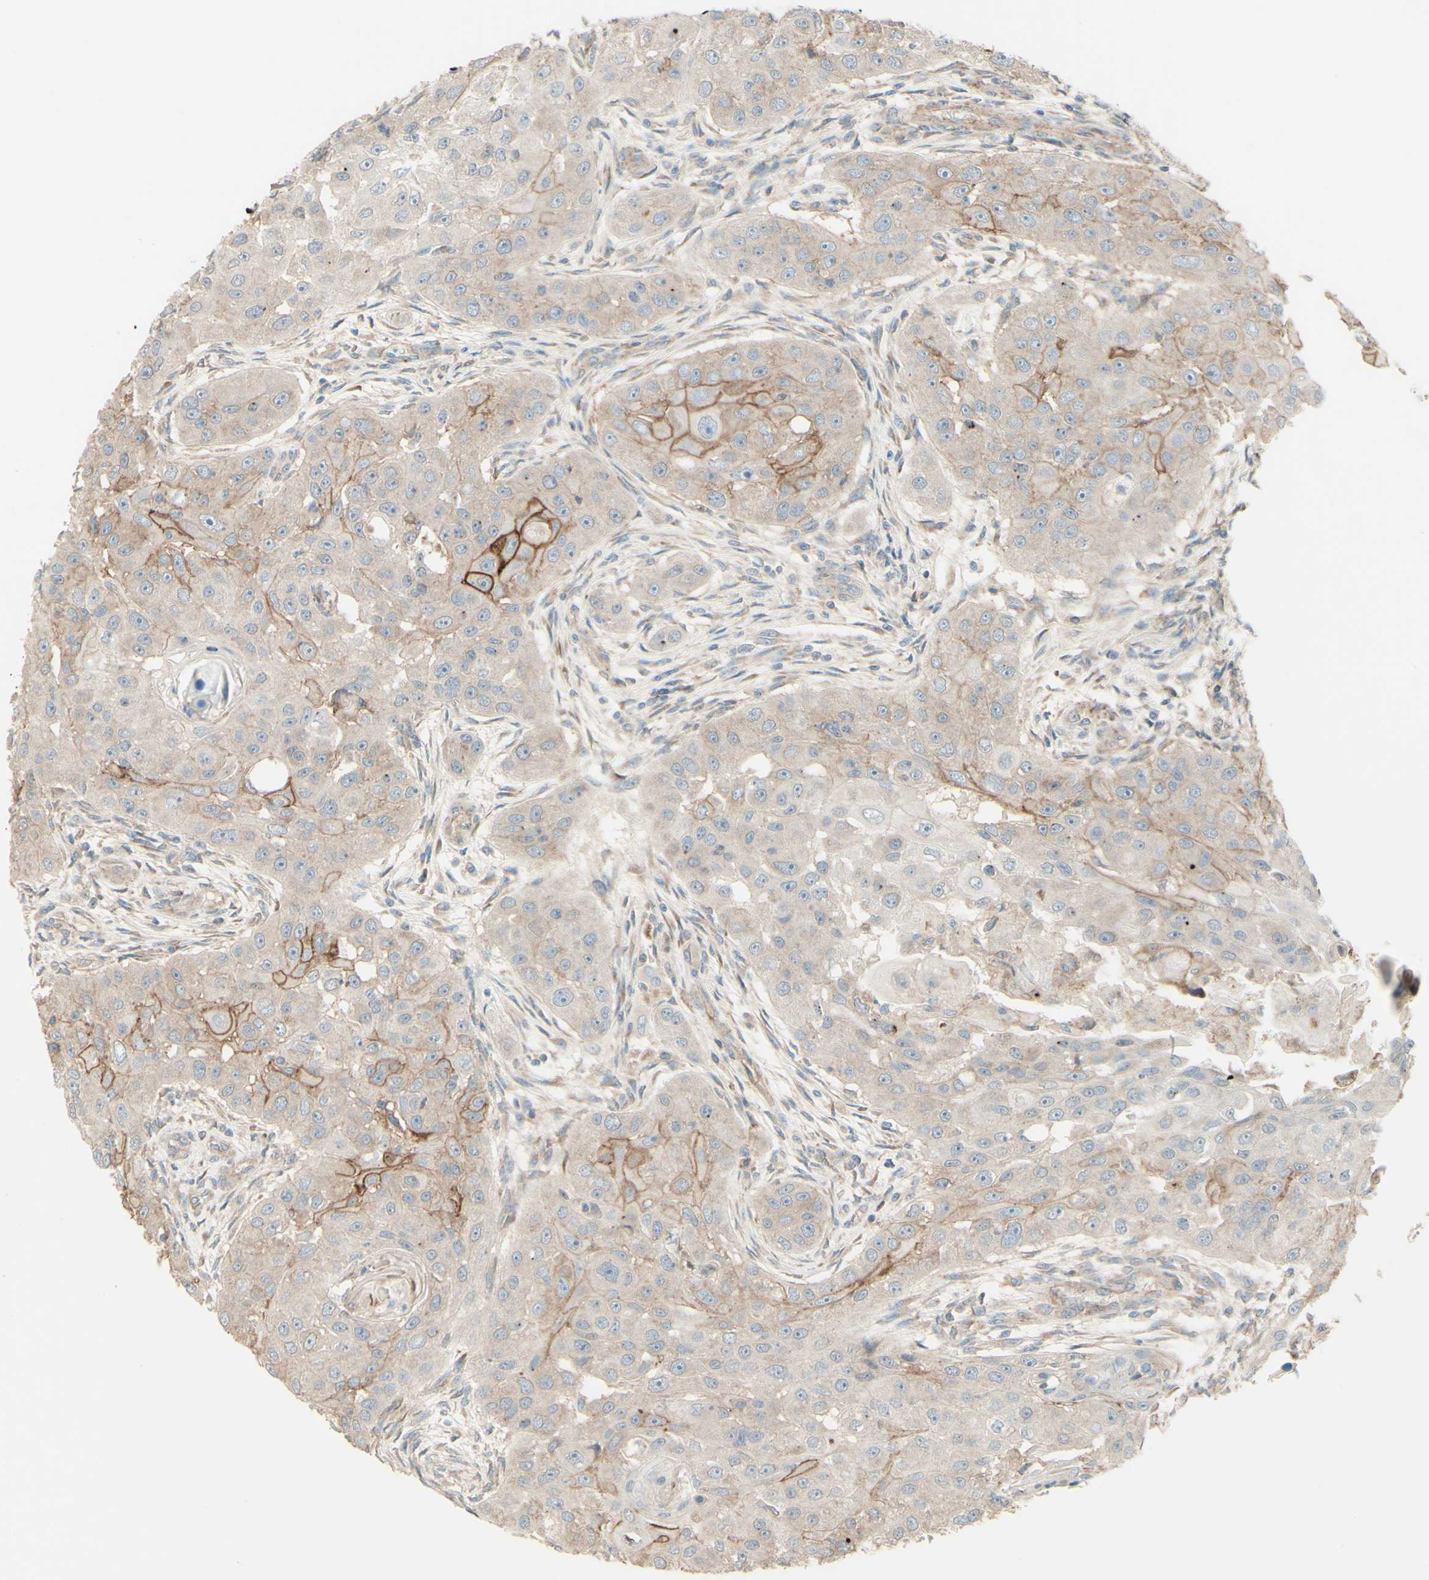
{"staining": {"intensity": "moderate", "quantity": "<25%", "location": "cytoplasmic/membranous"}, "tissue": "head and neck cancer", "cell_type": "Tumor cells", "image_type": "cancer", "snomed": [{"axis": "morphology", "description": "Normal tissue, NOS"}, {"axis": "morphology", "description": "Squamous cell carcinoma, NOS"}, {"axis": "topography", "description": "Skeletal muscle"}, {"axis": "topography", "description": "Head-Neck"}], "caption": "The photomicrograph shows a brown stain indicating the presence of a protein in the cytoplasmic/membranous of tumor cells in squamous cell carcinoma (head and neck). Using DAB (3,3'-diaminobenzidine) (brown) and hematoxylin (blue) stains, captured at high magnification using brightfield microscopy.", "gene": "RNF149", "patient": {"sex": "male", "age": 51}}